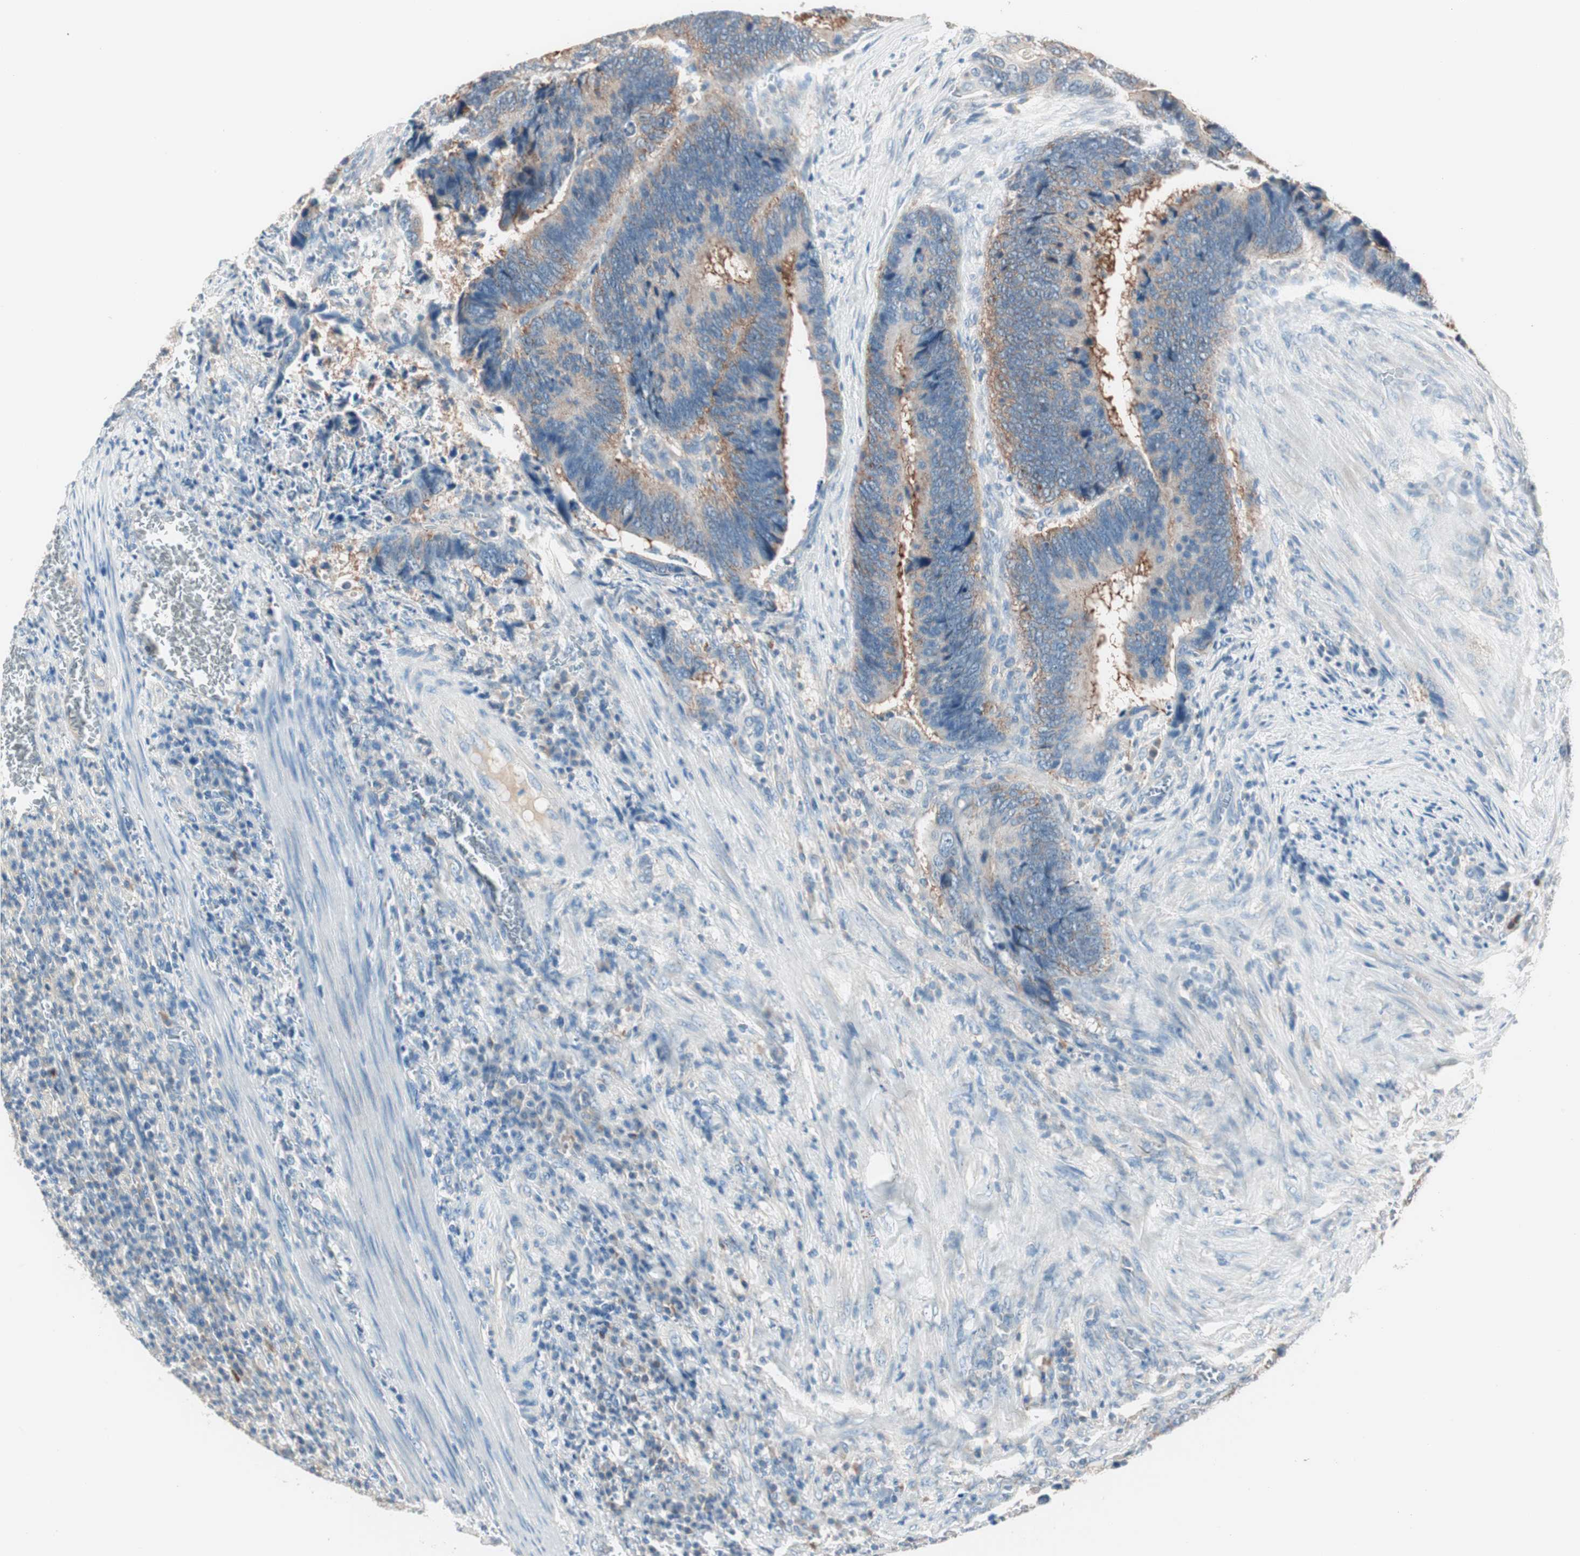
{"staining": {"intensity": "weak", "quantity": "25%-75%", "location": "cytoplasmic/membranous"}, "tissue": "colorectal cancer", "cell_type": "Tumor cells", "image_type": "cancer", "snomed": [{"axis": "morphology", "description": "Adenocarcinoma, NOS"}, {"axis": "topography", "description": "Colon"}], "caption": "Colorectal cancer (adenocarcinoma) tissue shows weak cytoplasmic/membranous expression in about 25%-75% of tumor cells (DAB = brown stain, brightfield microscopy at high magnification).", "gene": "RAD54B", "patient": {"sex": "male", "age": 72}}